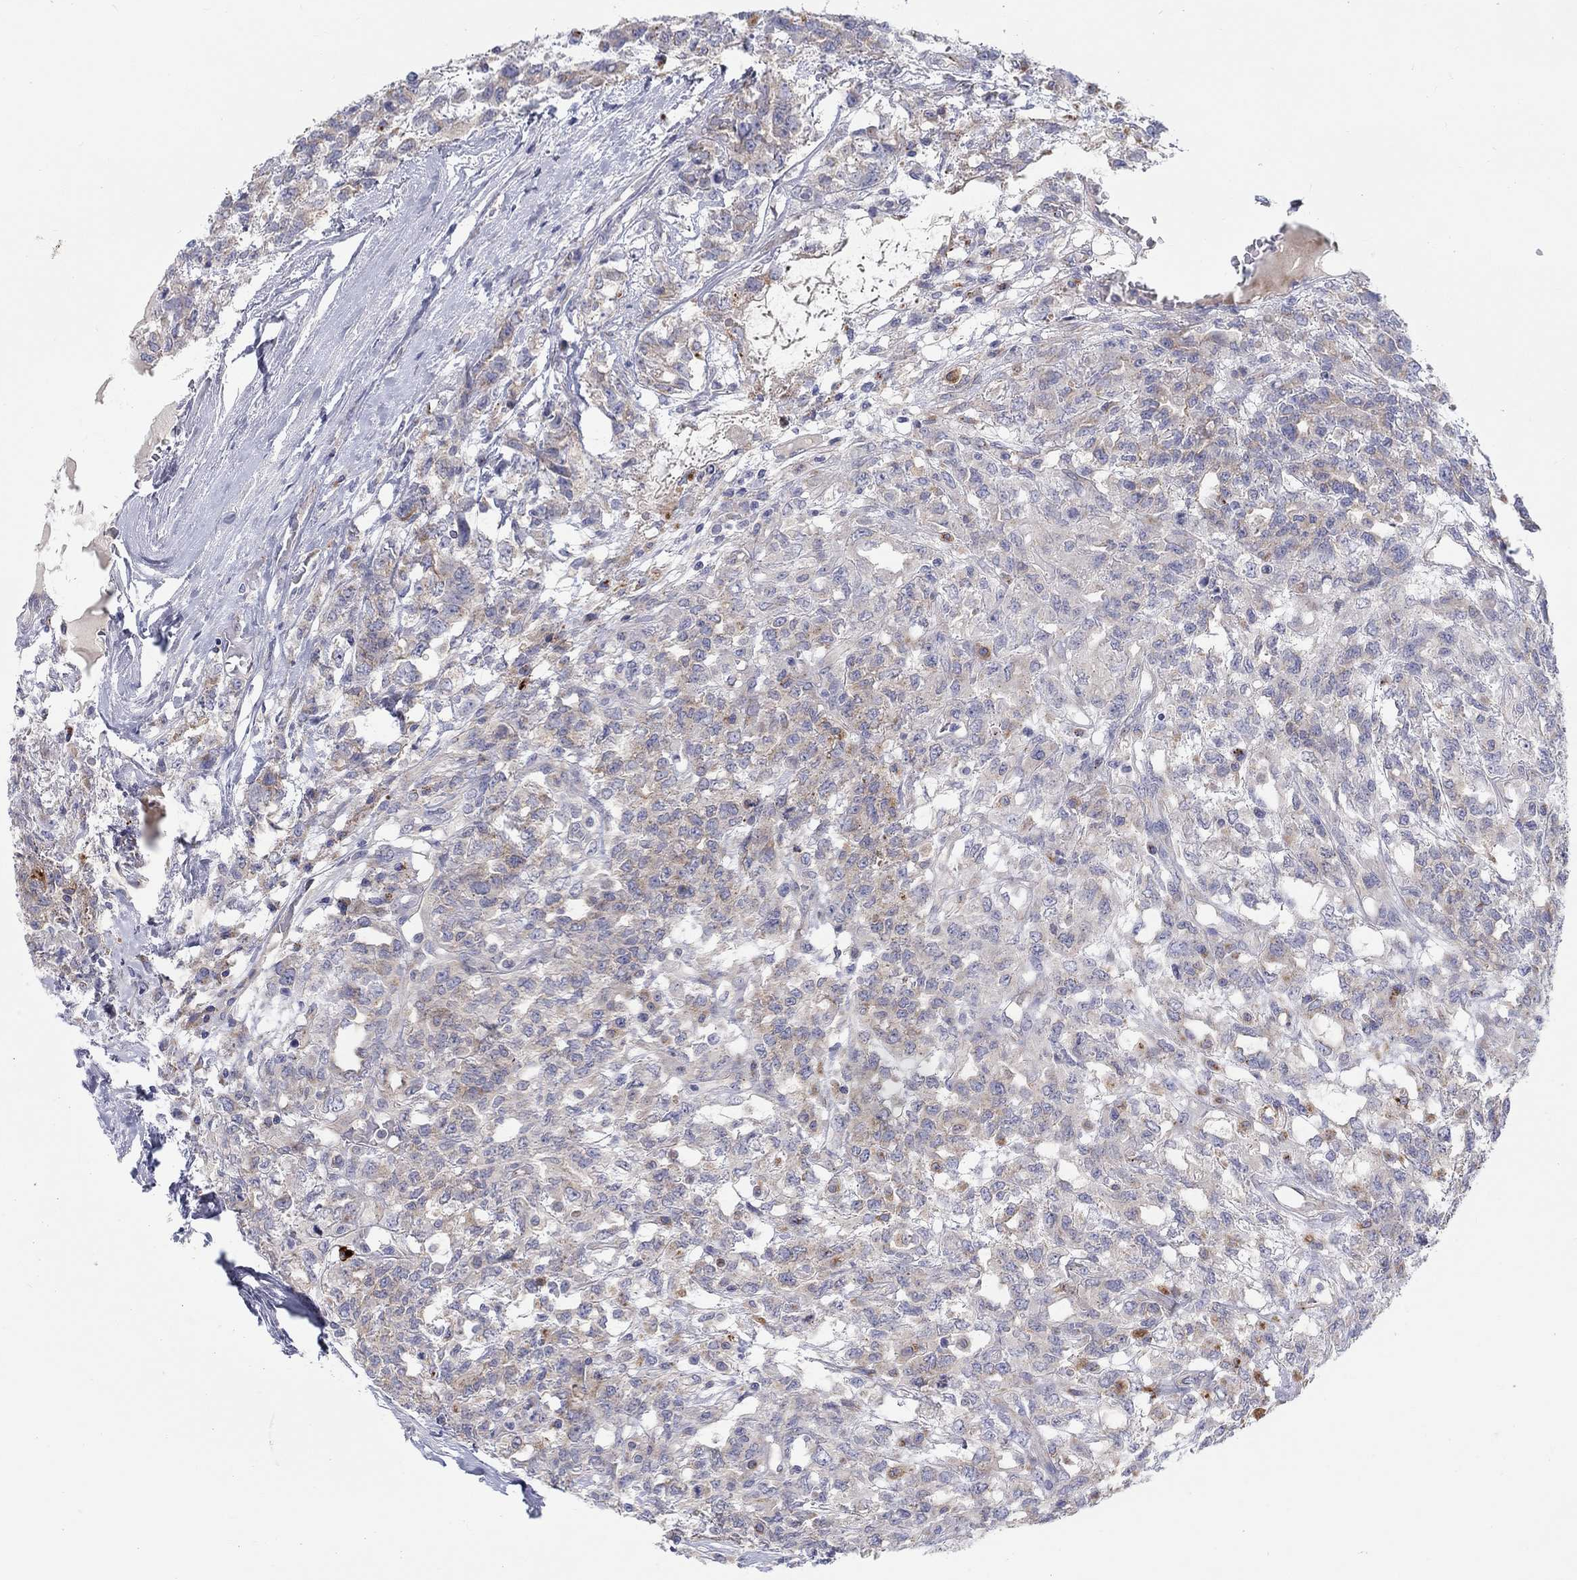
{"staining": {"intensity": "weak", "quantity": "<25%", "location": "cytoplasmic/membranous"}, "tissue": "testis cancer", "cell_type": "Tumor cells", "image_type": "cancer", "snomed": [{"axis": "morphology", "description": "Seminoma, NOS"}, {"axis": "topography", "description": "Testis"}], "caption": "An image of seminoma (testis) stained for a protein reveals no brown staining in tumor cells.", "gene": "BCO2", "patient": {"sex": "male", "age": 52}}